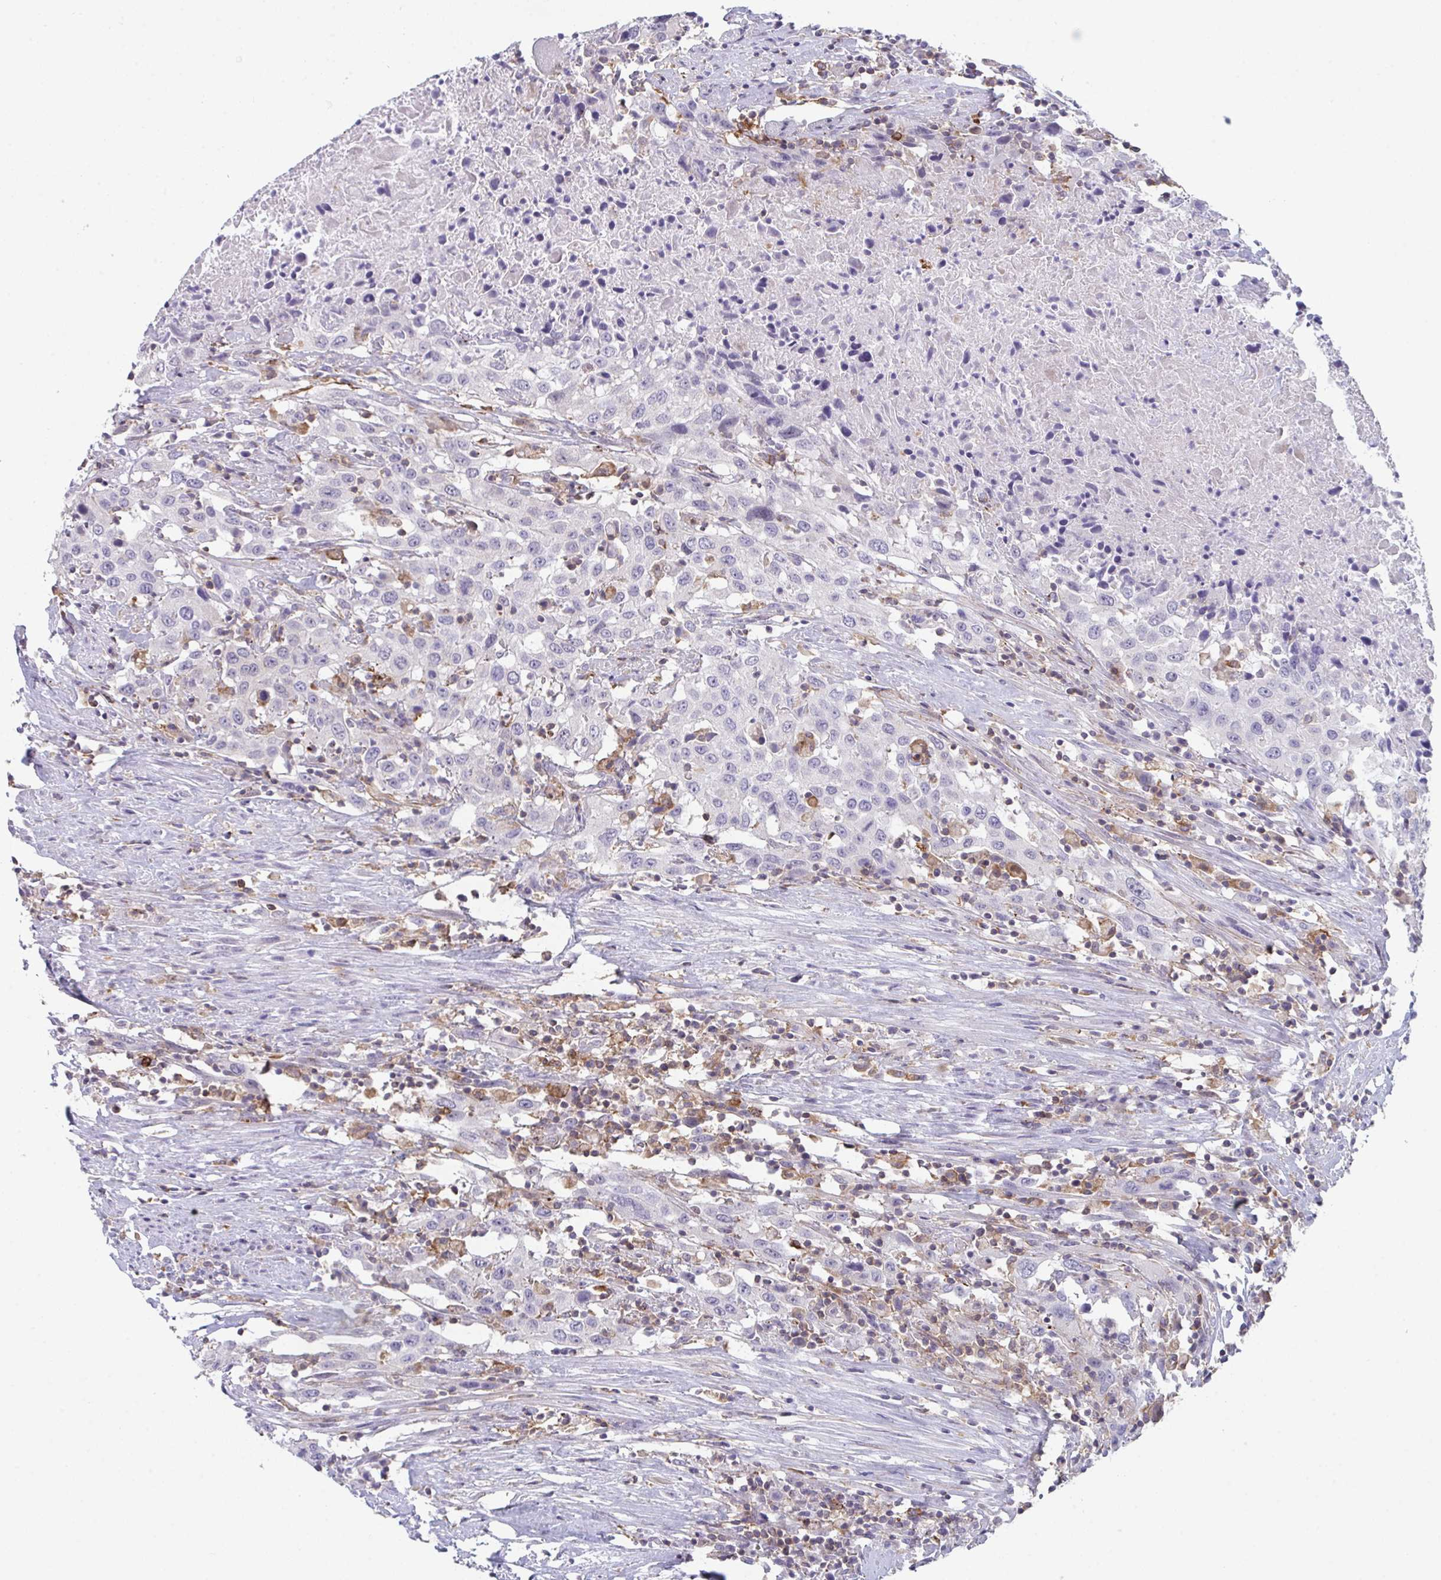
{"staining": {"intensity": "negative", "quantity": "none", "location": "none"}, "tissue": "urothelial cancer", "cell_type": "Tumor cells", "image_type": "cancer", "snomed": [{"axis": "morphology", "description": "Urothelial carcinoma, High grade"}, {"axis": "topography", "description": "Urinary bladder"}], "caption": "Immunohistochemistry (IHC) image of urothelial carcinoma (high-grade) stained for a protein (brown), which shows no positivity in tumor cells.", "gene": "DISP2", "patient": {"sex": "male", "age": 61}}